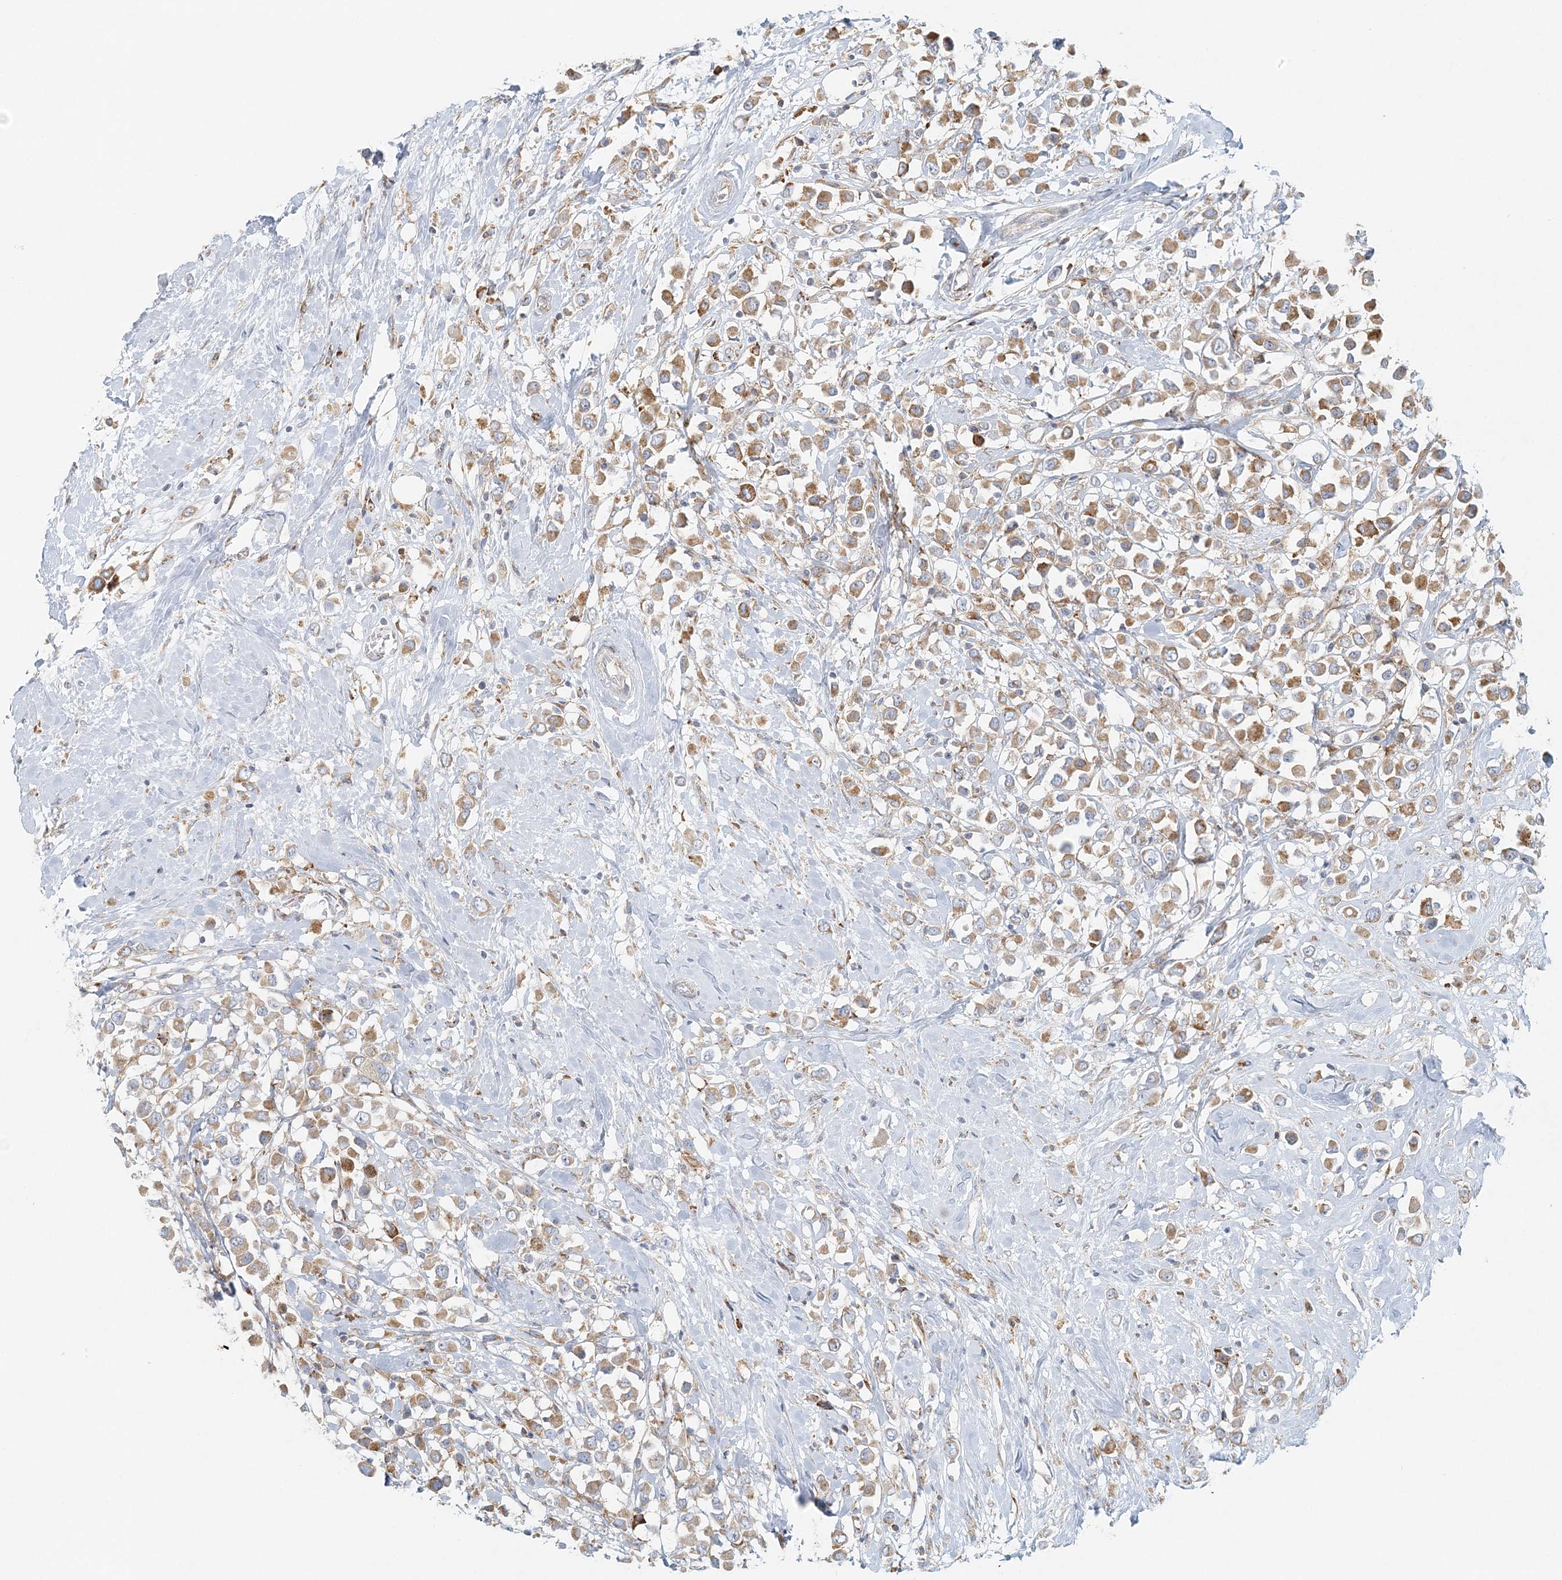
{"staining": {"intensity": "moderate", "quantity": ">75%", "location": "cytoplasmic/membranous"}, "tissue": "breast cancer", "cell_type": "Tumor cells", "image_type": "cancer", "snomed": [{"axis": "morphology", "description": "Duct carcinoma"}, {"axis": "topography", "description": "Breast"}], "caption": "This micrograph exhibits immunohistochemistry staining of breast cancer (invasive ductal carcinoma), with medium moderate cytoplasmic/membranous staining in about >75% of tumor cells.", "gene": "STK11IP", "patient": {"sex": "female", "age": 61}}